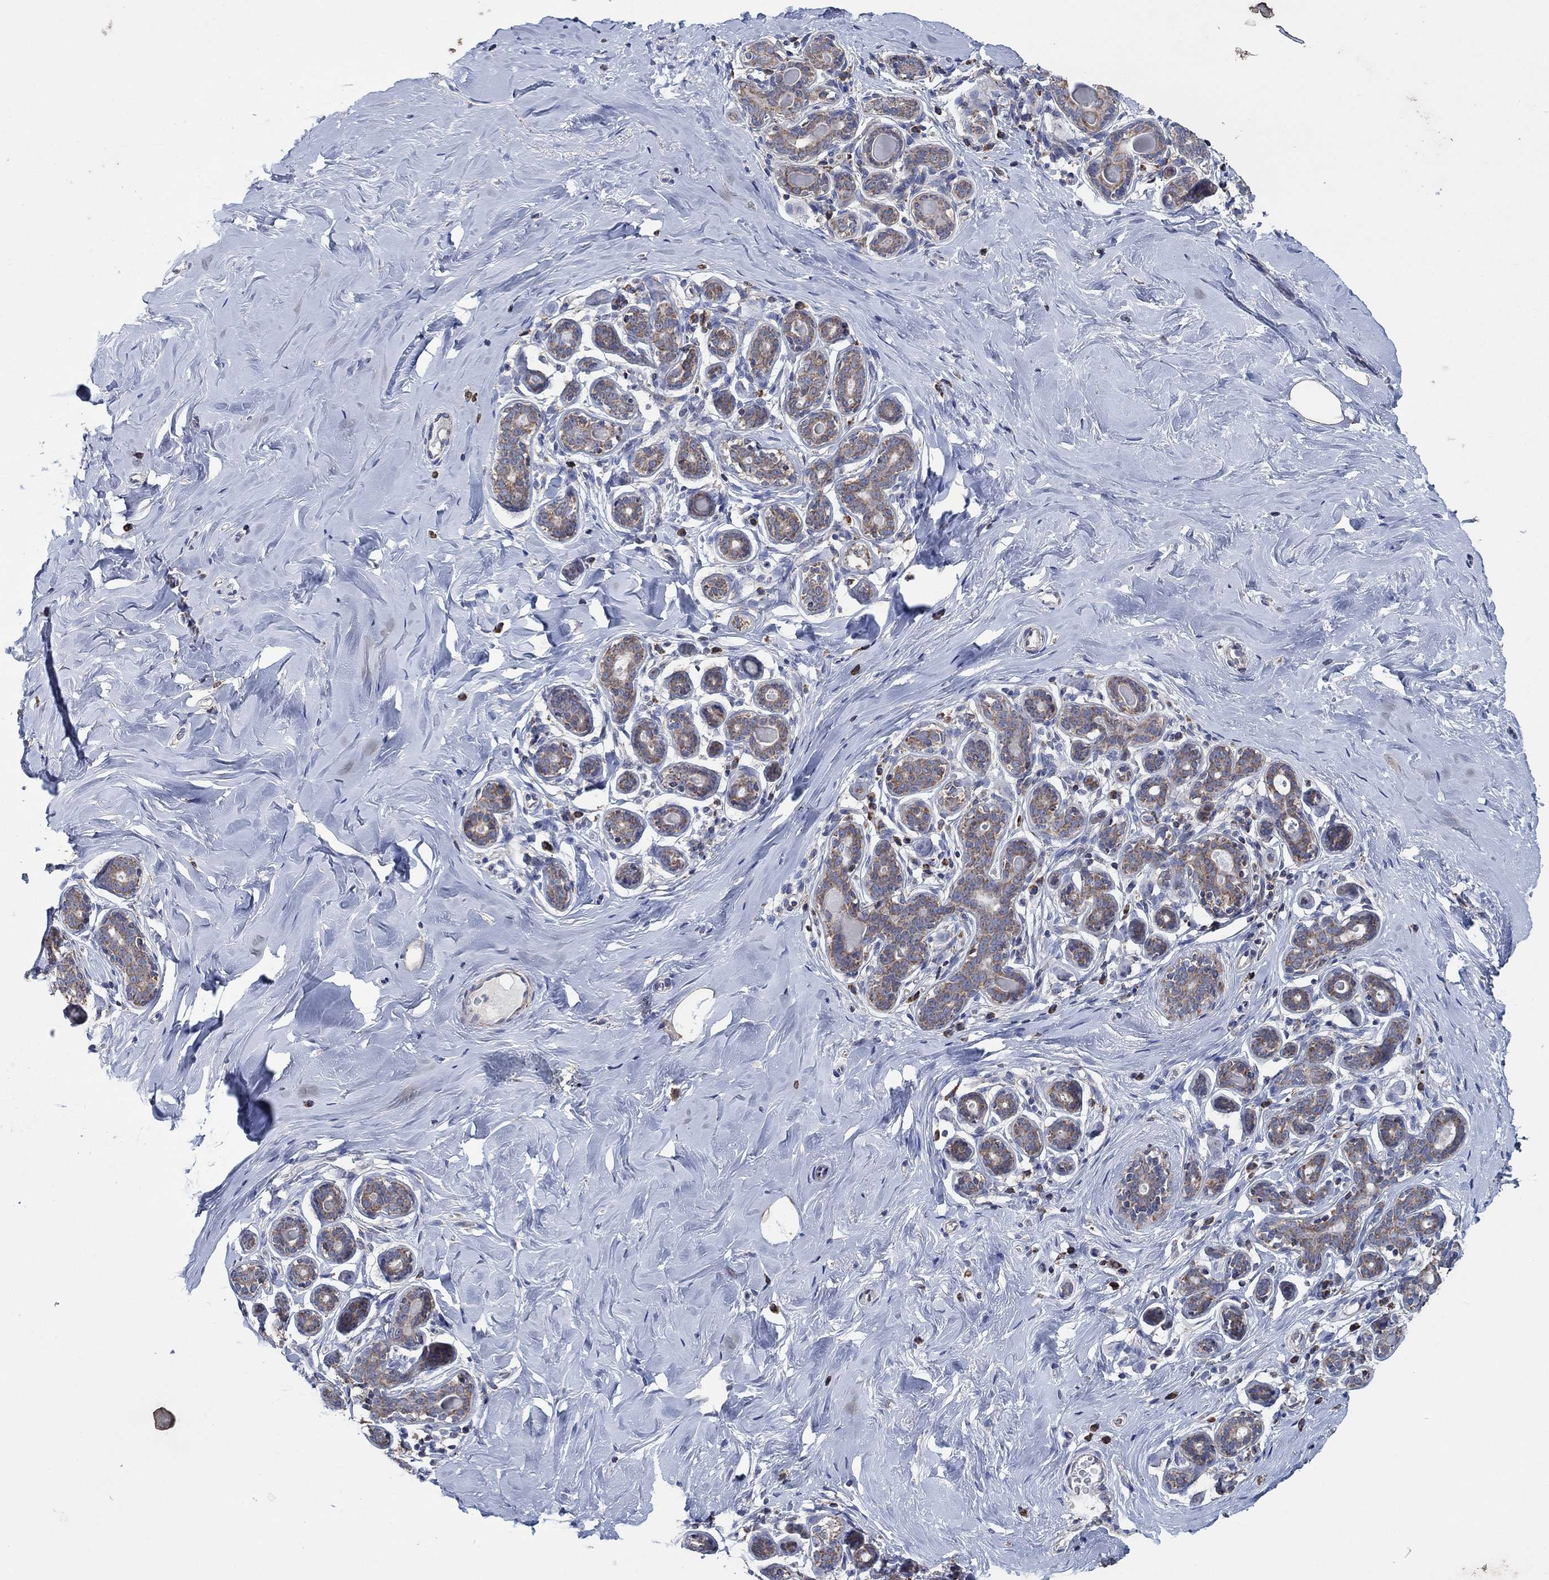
{"staining": {"intensity": "moderate", "quantity": "25%-75%", "location": "cytoplasmic/membranous"}, "tissue": "breast", "cell_type": "Adipocytes", "image_type": "normal", "snomed": [{"axis": "morphology", "description": "Normal tissue, NOS"}, {"axis": "topography", "description": "Skin"}, {"axis": "topography", "description": "Breast"}], "caption": "High-magnification brightfield microscopy of benign breast stained with DAB (brown) and counterstained with hematoxylin (blue). adipocytes exhibit moderate cytoplasmic/membranous expression is appreciated in approximately25%-75% of cells. (brown staining indicates protein expression, while blue staining denotes nuclei).", "gene": "NCEH1", "patient": {"sex": "female", "age": 43}}